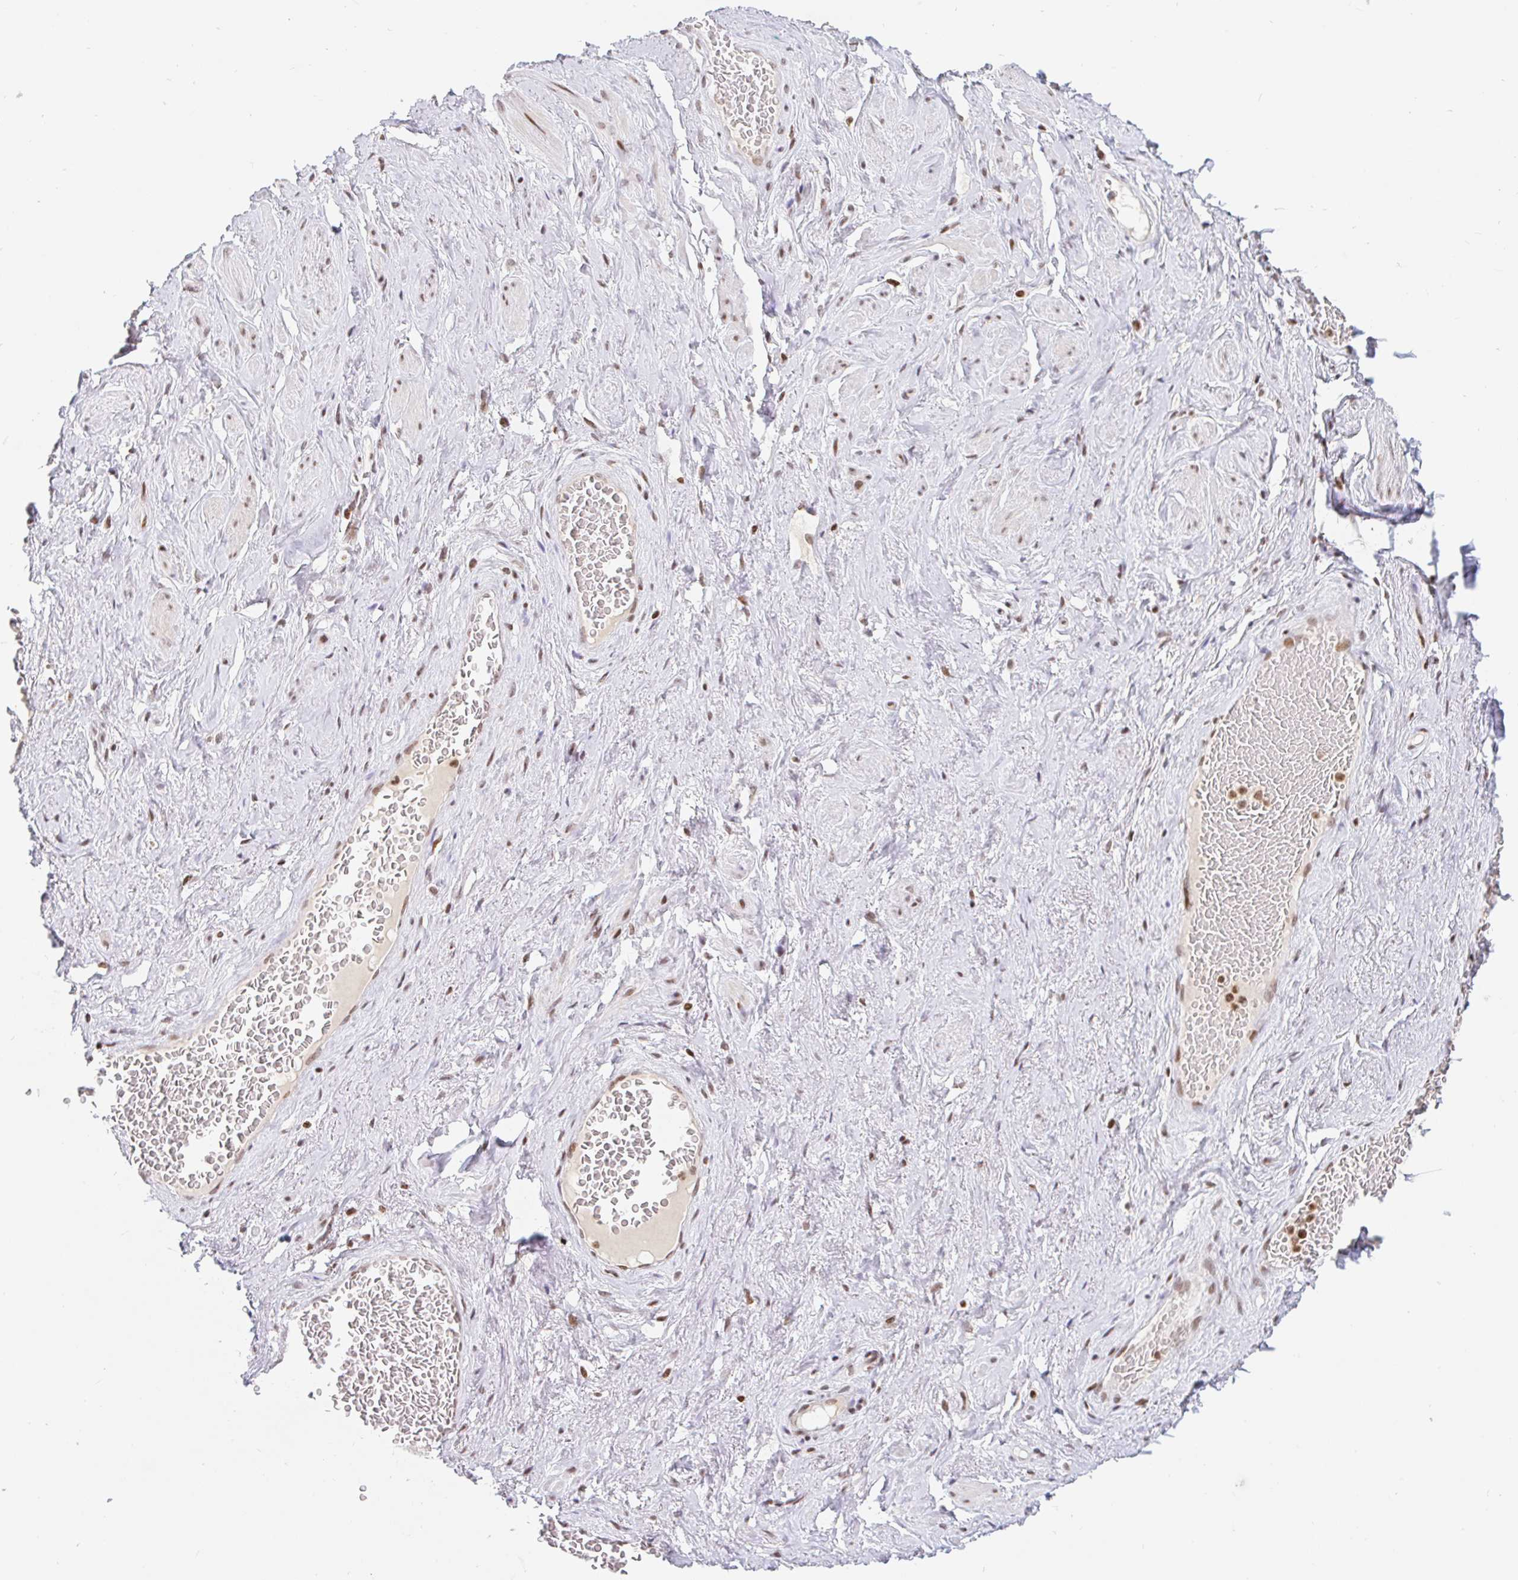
{"staining": {"intensity": "weak", "quantity": "25%-75%", "location": "nuclear"}, "tissue": "soft tissue", "cell_type": "Fibroblasts", "image_type": "normal", "snomed": [{"axis": "morphology", "description": "Normal tissue, NOS"}, {"axis": "topography", "description": "Vagina"}, {"axis": "topography", "description": "Peripheral nerve tissue"}], "caption": "A high-resolution micrograph shows immunohistochemistry staining of normal soft tissue, which shows weak nuclear expression in about 25%-75% of fibroblasts.", "gene": "HOXC10", "patient": {"sex": "female", "age": 71}}